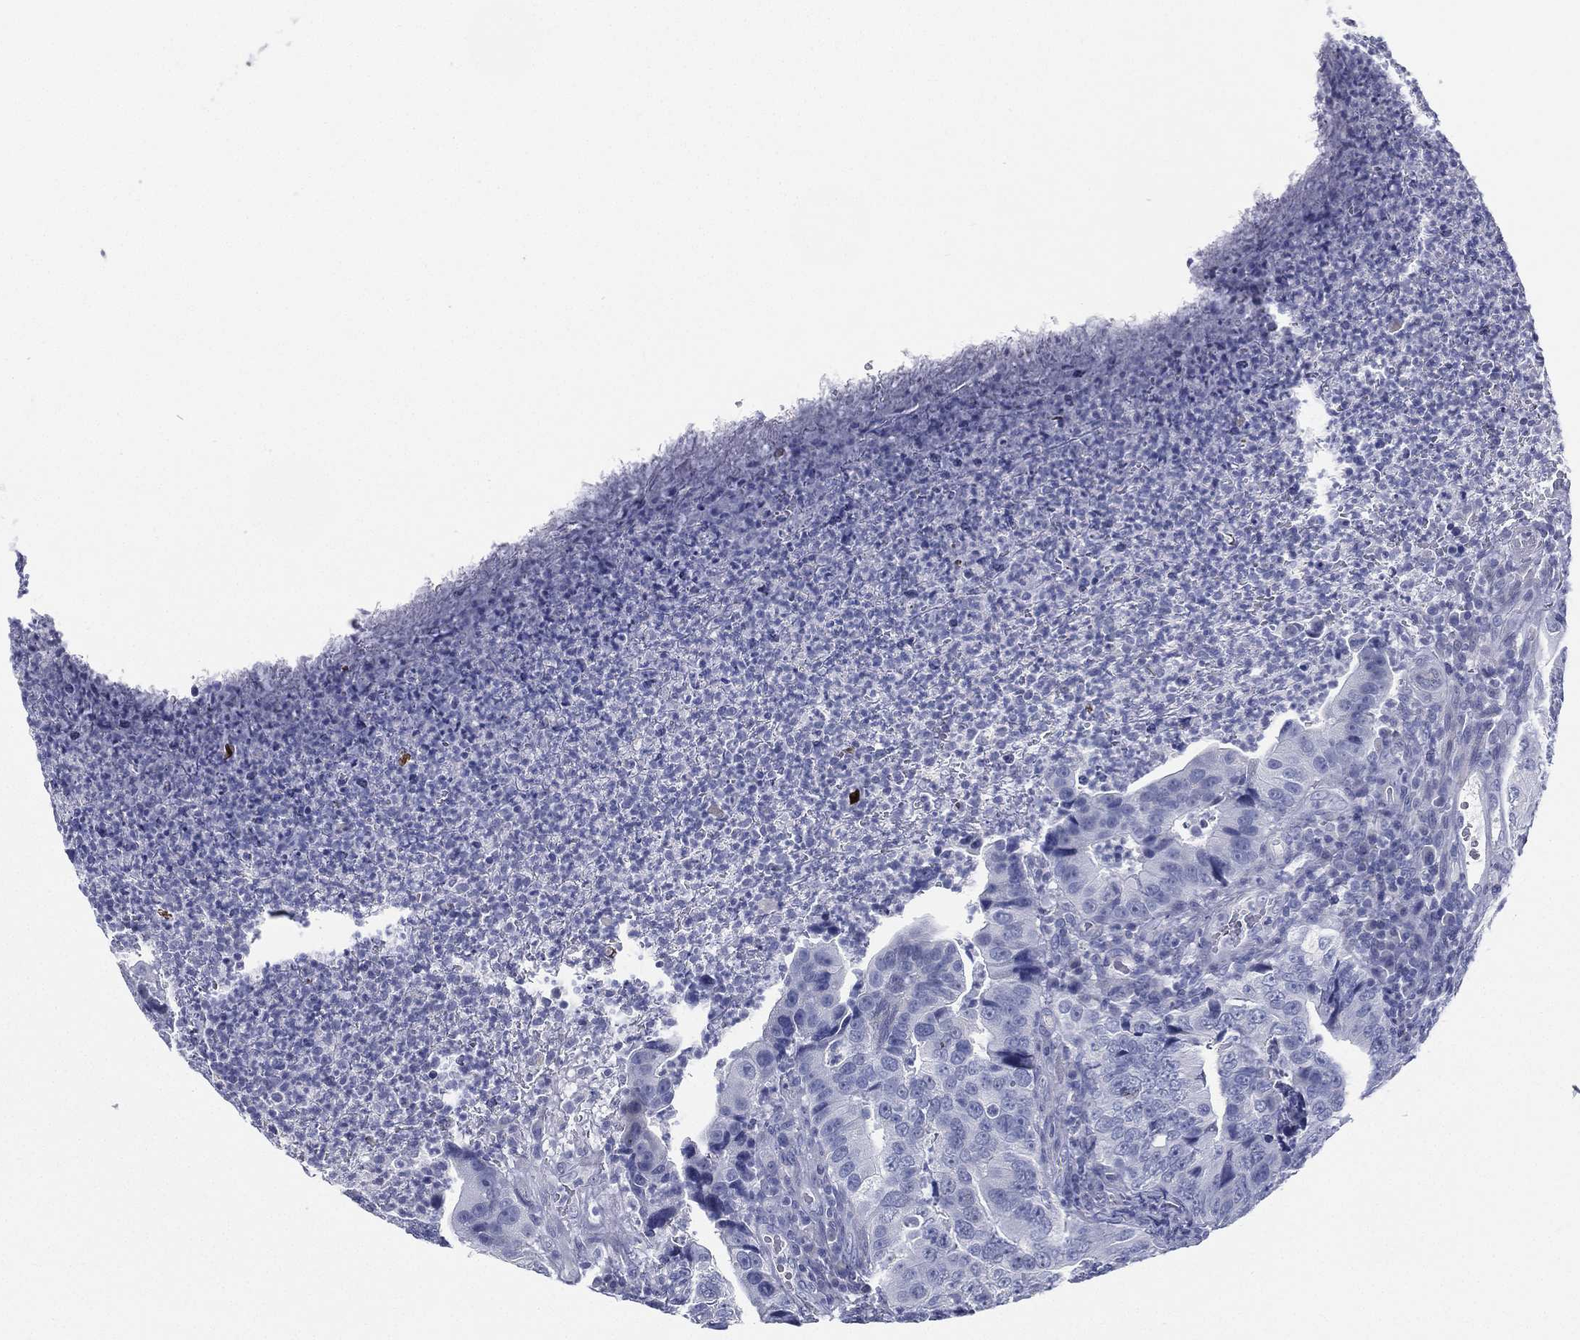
{"staining": {"intensity": "negative", "quantity": "none", "location": "none"}, "tissue": "colorectal cancer", "cell_type": "Tumor cells", "image_type": "cancer", "snomed": [{"axis": "morphology", "description": "Adenocarcinoma, NOS"}, {"axis": "topography", "description": "Colon"}], "caption": "Tumor cells show no significant protein staining in colorectal cancer (adenocarcinoma).", "gene": "RSPH4A", "patient": {"sex": "female", "age": 72}}